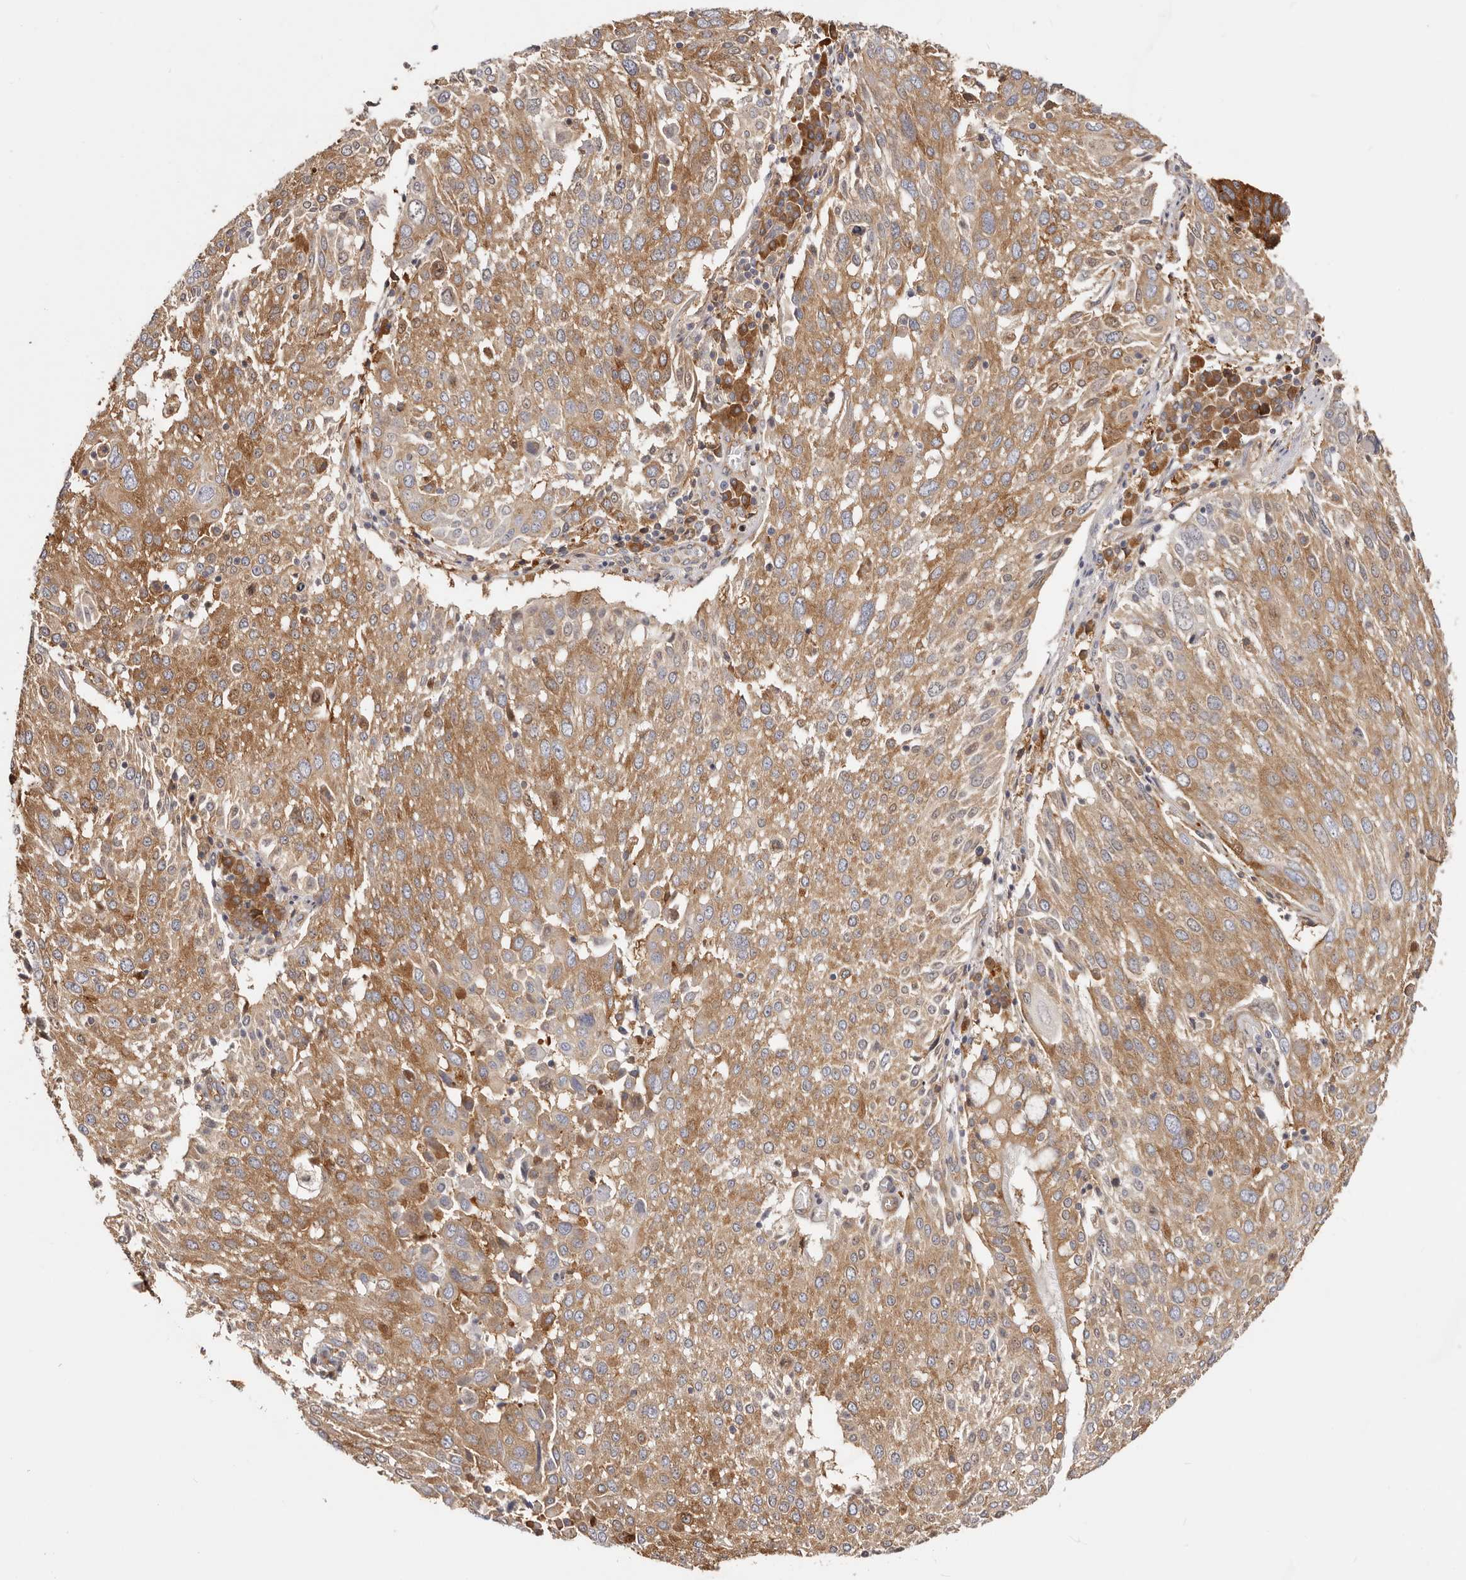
{"staining": {"intensity": "moderate", "quantity": ">75%", "location": "cytoplasmic/membranous"}, "tissue": "lung cancer", "cell_type": "Tumor cells", "image_type": "cancer", "snomed": [{"axis": "morphology", "description": "Squamous cell carcinoma, NOS"}, {"axis": "topography", "description": "Lung"}], "caption": "Immunohistochemistry (DAB (3,3'-diaminobenzidine)) staining of human lung squamous cell carcinoma displays moderate cytoplasmic/membranous protein expression in approximately >75% of tumor cells.", "gene": "EPRS1", "patient": {"sex": "male", "age": 65}}